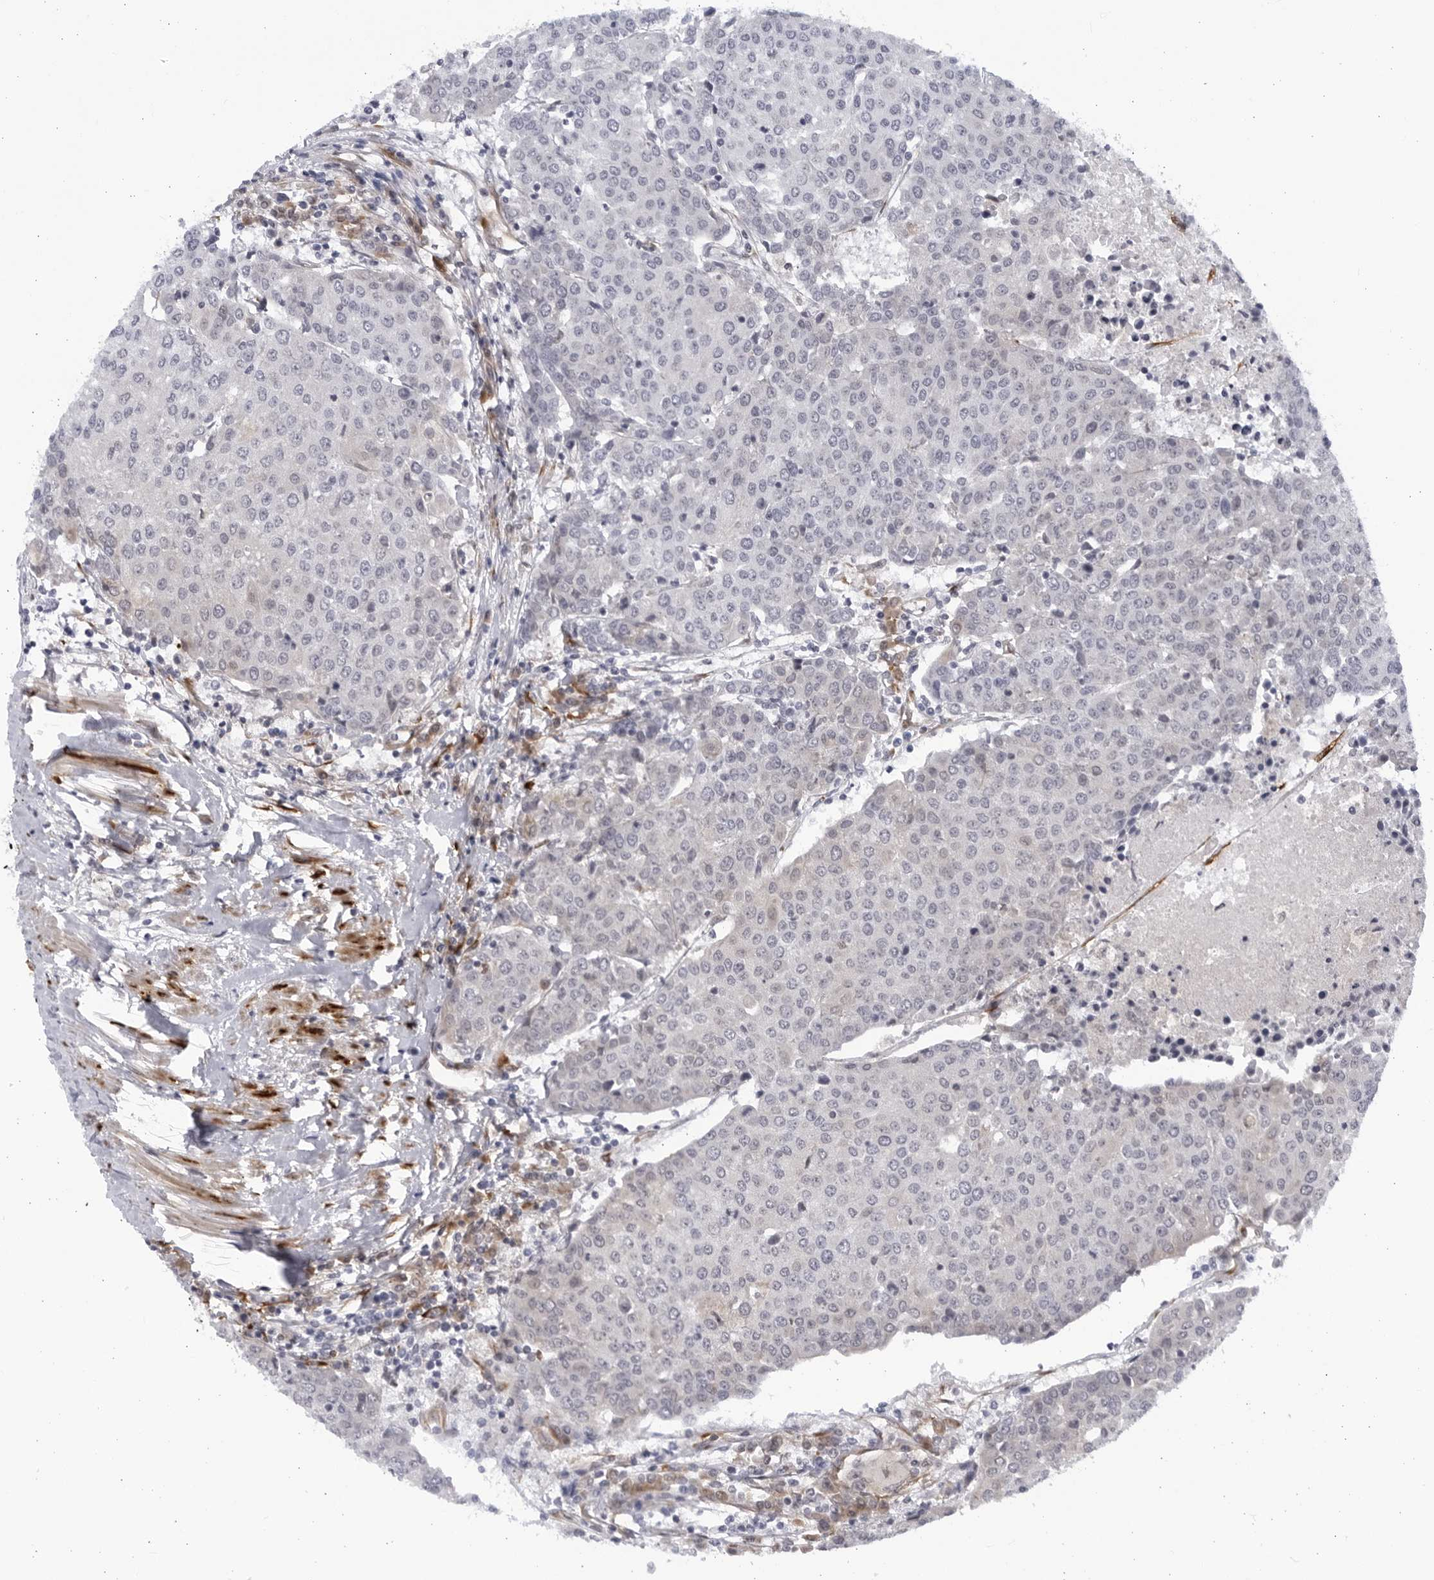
{"staining": {"intensity": "negative", "quantity": "none", "location": "none"}, "tissue": "urothelial cancer", "cell_type": "Tumor cells", "image_type": "cancer", "snomed": [{"axis": "morphology", "description": "Urothelial carcinoma, High grade"}, {"axis": "topography", "description": "Urinary bladder"}], "caption": "The image shows no significant expression in tumor cells of urothelial cancer. (IHC, brightfield microscopy, high magnification).", "gene": "BMP2K", "patient": {"sex": "female", "age": 85}}